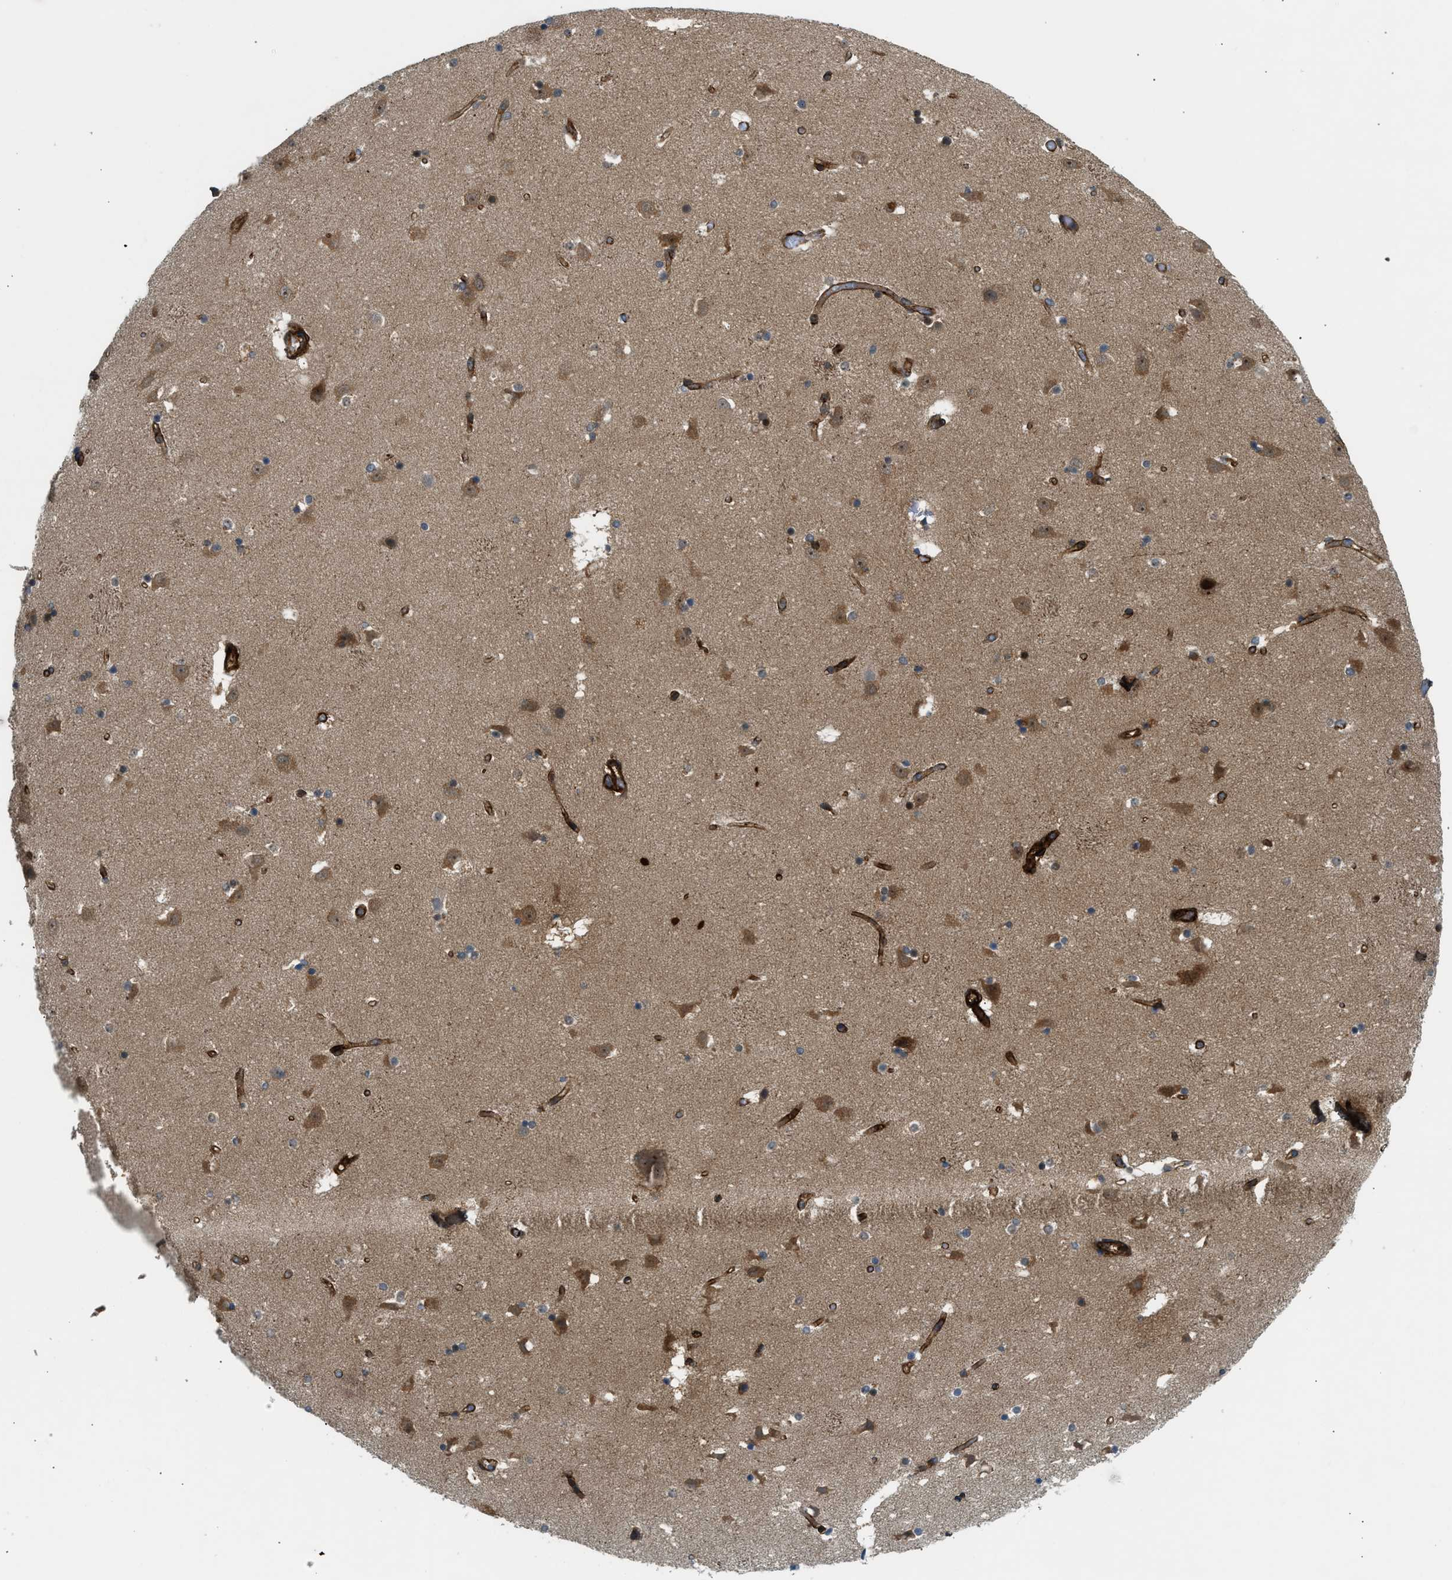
{"staining": {"intensity": "strong", "quantity": "25%-75%", "location": "cytoplasmic/membranous,nuclear"}, "tissue": "caudate", "cell_type": "Glial cells", "image_type": "normal", "snomed": [{"axis": "morphology", "description": "Normal tissue, NOS"}, {"axis": "topography", "description": "Lateral ventricle wall"}], "caption": "Immunohistochemistry (IHC) staining of benign caudate, which demonstrates high levels of strong cytoplasmic/membranous,nuclear expression in approximately 25%-75% of glial cells indicating strong cytoplasmic/membranous,nuclear protein staining. The staining was performed using DAB (3,3'-diaminobenzidine) (brown) for protein detection and nuclei were counterstained in hematoxylin (blue).", "gene": "EDNRA", "patient": {"sex": "male", "age": 45}}